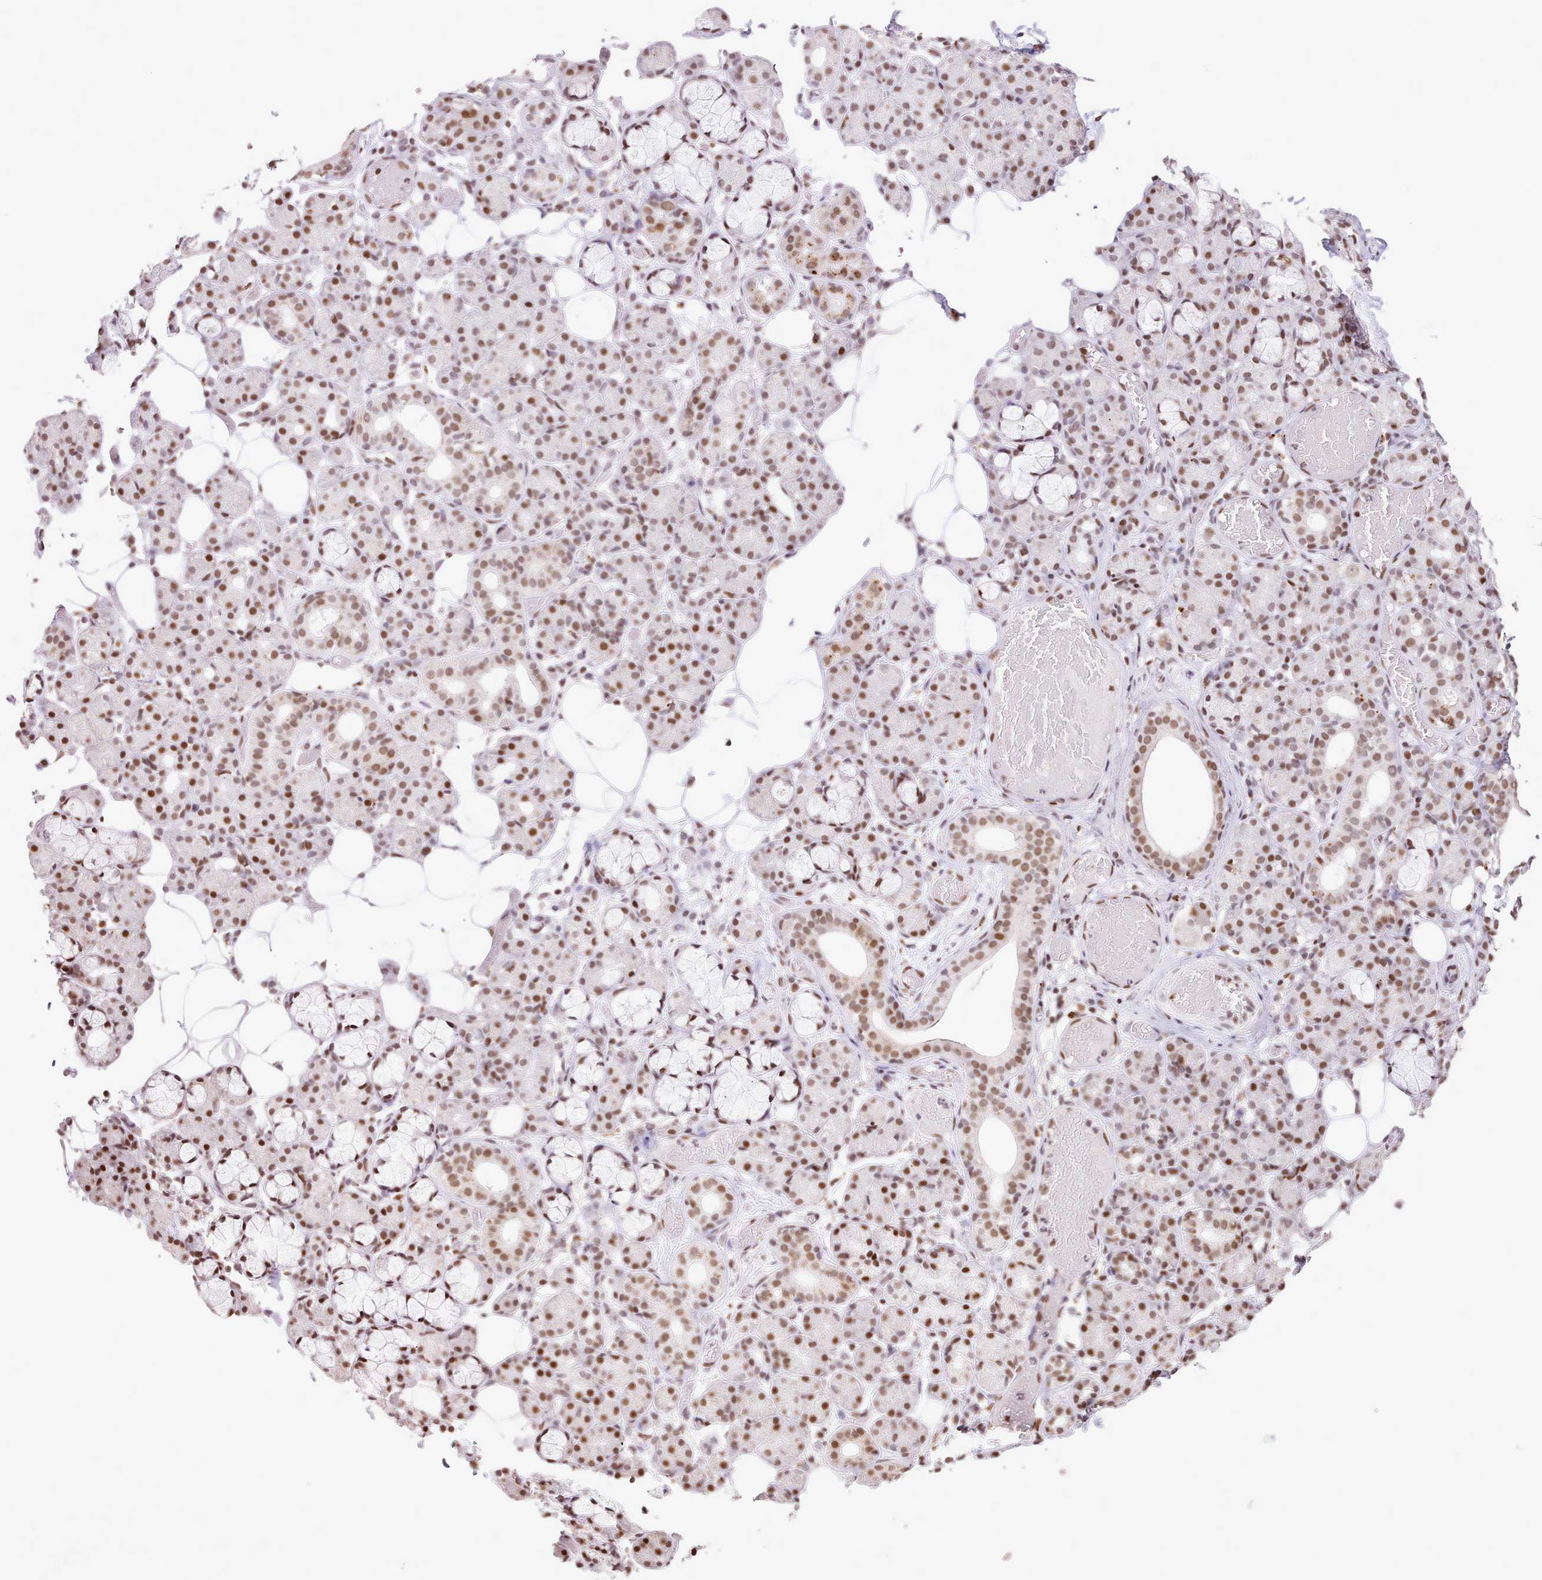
{"staining": {"intensity": "moderate", "quantity": ">75%", "location": "nuclear"}, "tissue": "salivary gland", "cell_type": "Glandular cells", "image_type": "normal", "snomed": [{"axis": "morphology", "description": "Normal tissue, NOS"}, {"axis": "topography", "description": "Salivary gland"}], "caption": "IHC histopathology image of unremarkable salivary gland: human salivary gland stained using IHC shows medium levels of moderate protein expression localized specifically in the nuclear of glandular cells, appearing as a nuclear brown color.", "gene": "TAF15", "patient": {"sex": "male", "age": 63}}